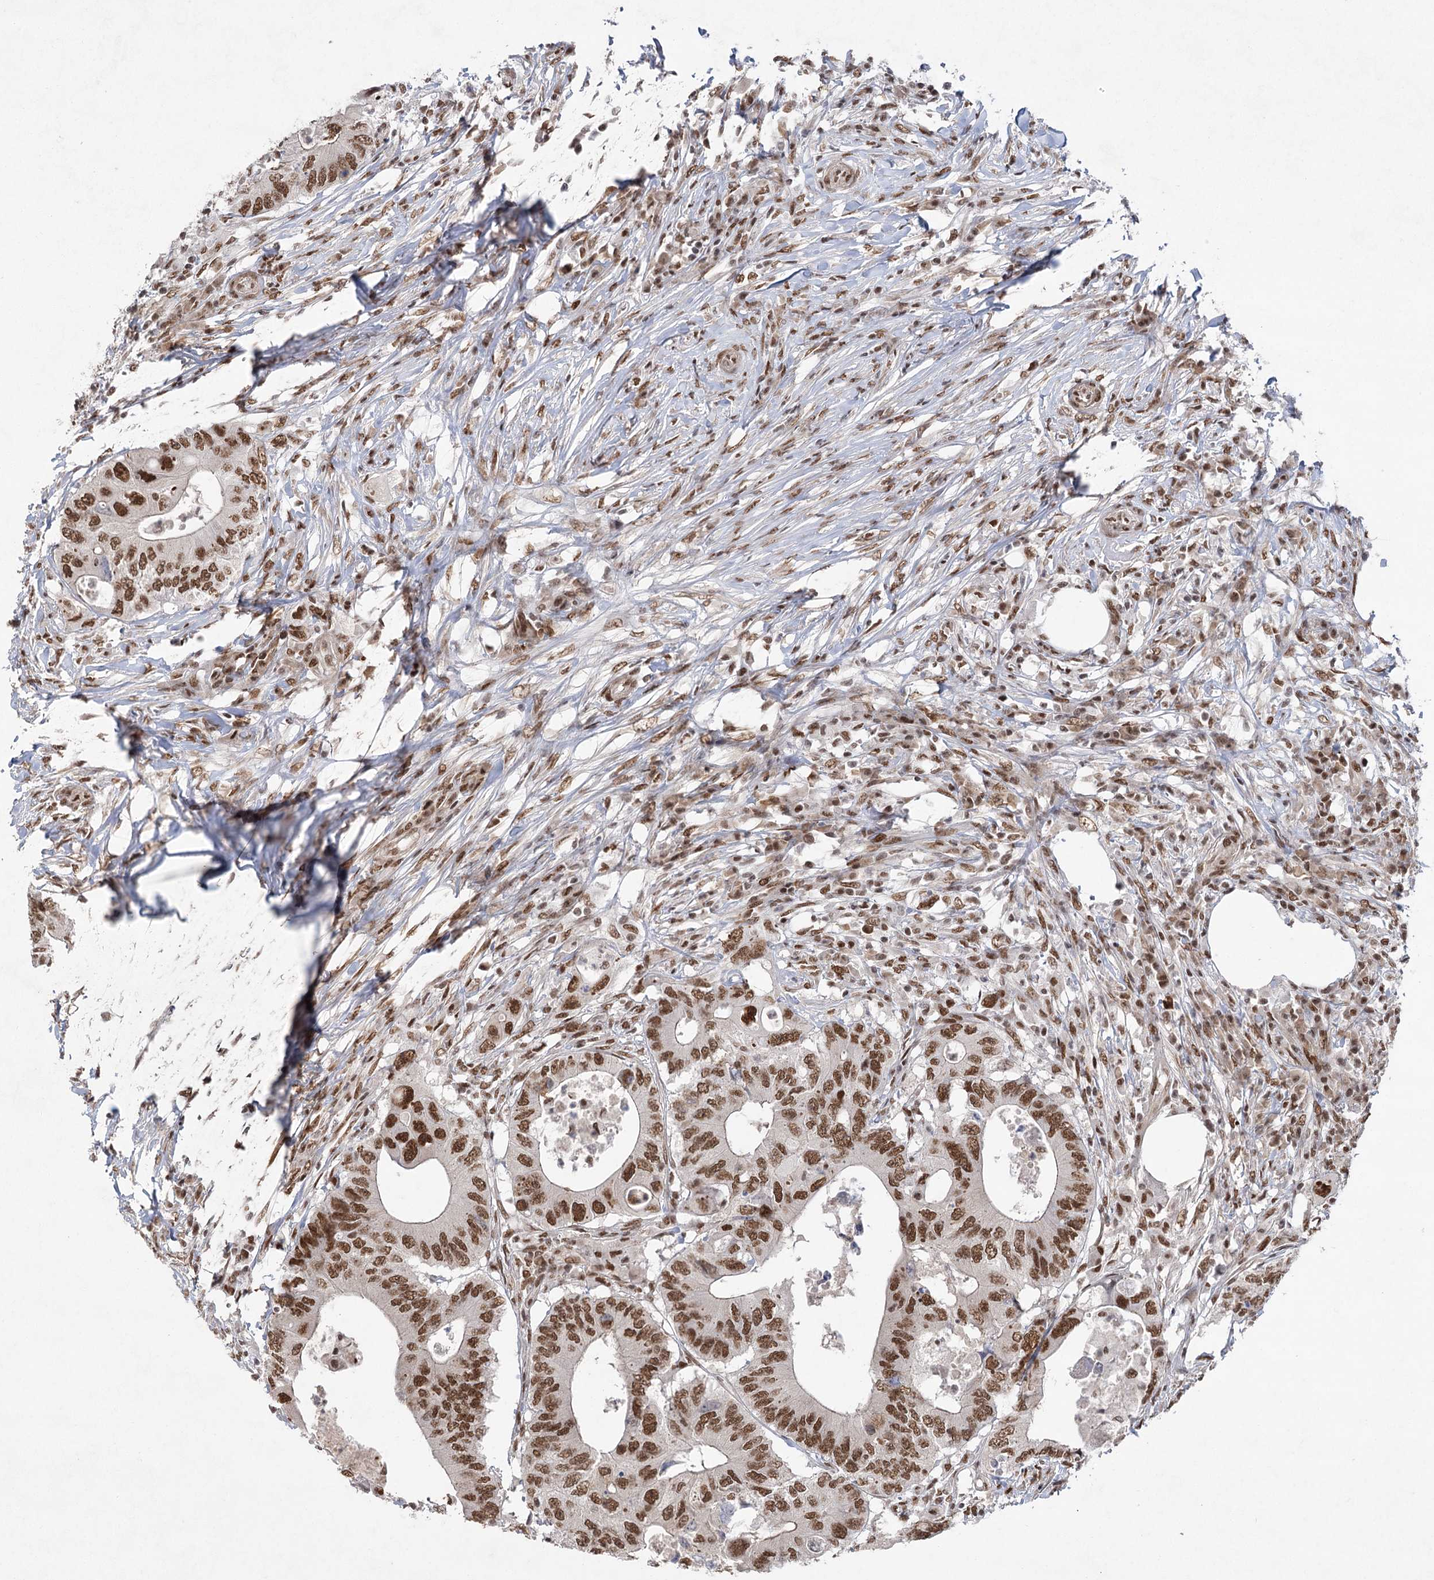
{"staining": {"intensity": "strong", "quantity": ">75%", "location": "nuclear"}, "tissue": "colorectal cancer", "cell_type": "Tumor cells", "image_type": "cancer", "snomed": [{"axis": "morphology", "description": "Adenocarcinoma, NOS"}, {"axis": "topography", "description": "Colon"}], "caption": "Colorectal cancer tissue shows strong nuclear expression in approximately >75% of tumor cells (DAB IHC with brightfield microscopy, high magnification).", "gene": "ZCCHC8", "patient": {"sex": "male", "age": 71}}